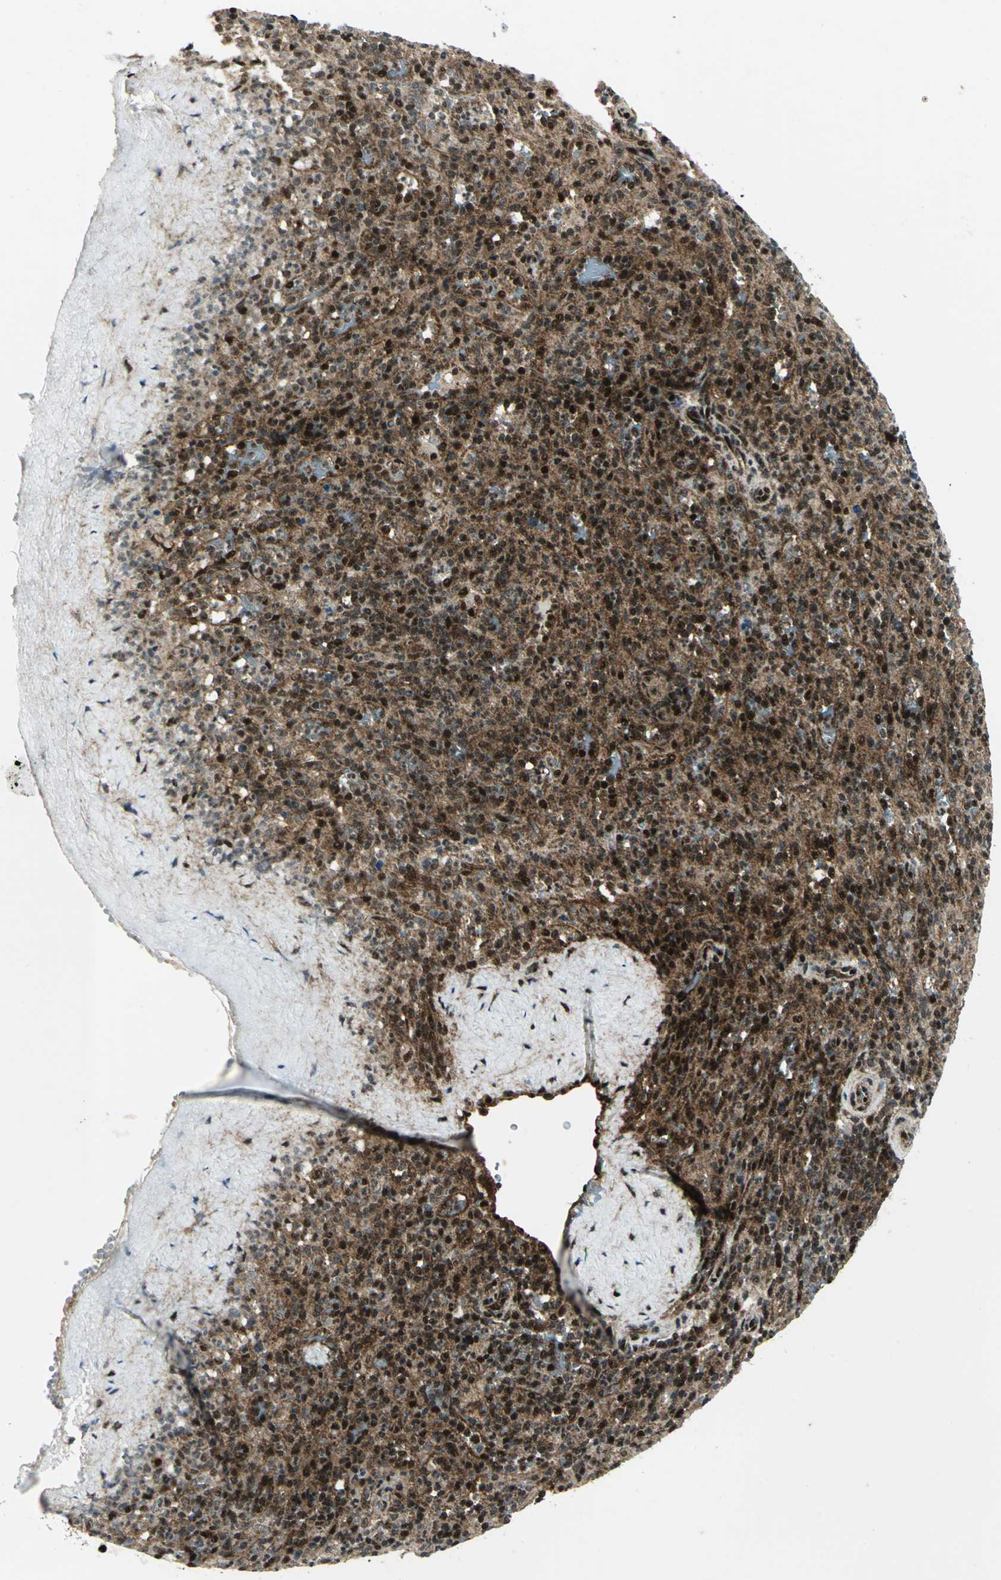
{"staining": {"intensity": "strong", "quantity": "25%-75%", "location": "nuclear"}, "tissue": "spleen", "cell_type": "Cells in red pulp", "image_type": "normal", "snomed": [{"axis": "morphology", "description": "Normal tissue, NOS"}, {"axis": "topography", "description": "Spleen"}], "caption": "High-power microscopy captured an immunohistochemistry photomicrograph of normal spleen, revealing strong nuclear expression in about 25%-75% of cells in red pulp.", "gene": "COPS5", "patient": {"sex": "male", "age": 36}}